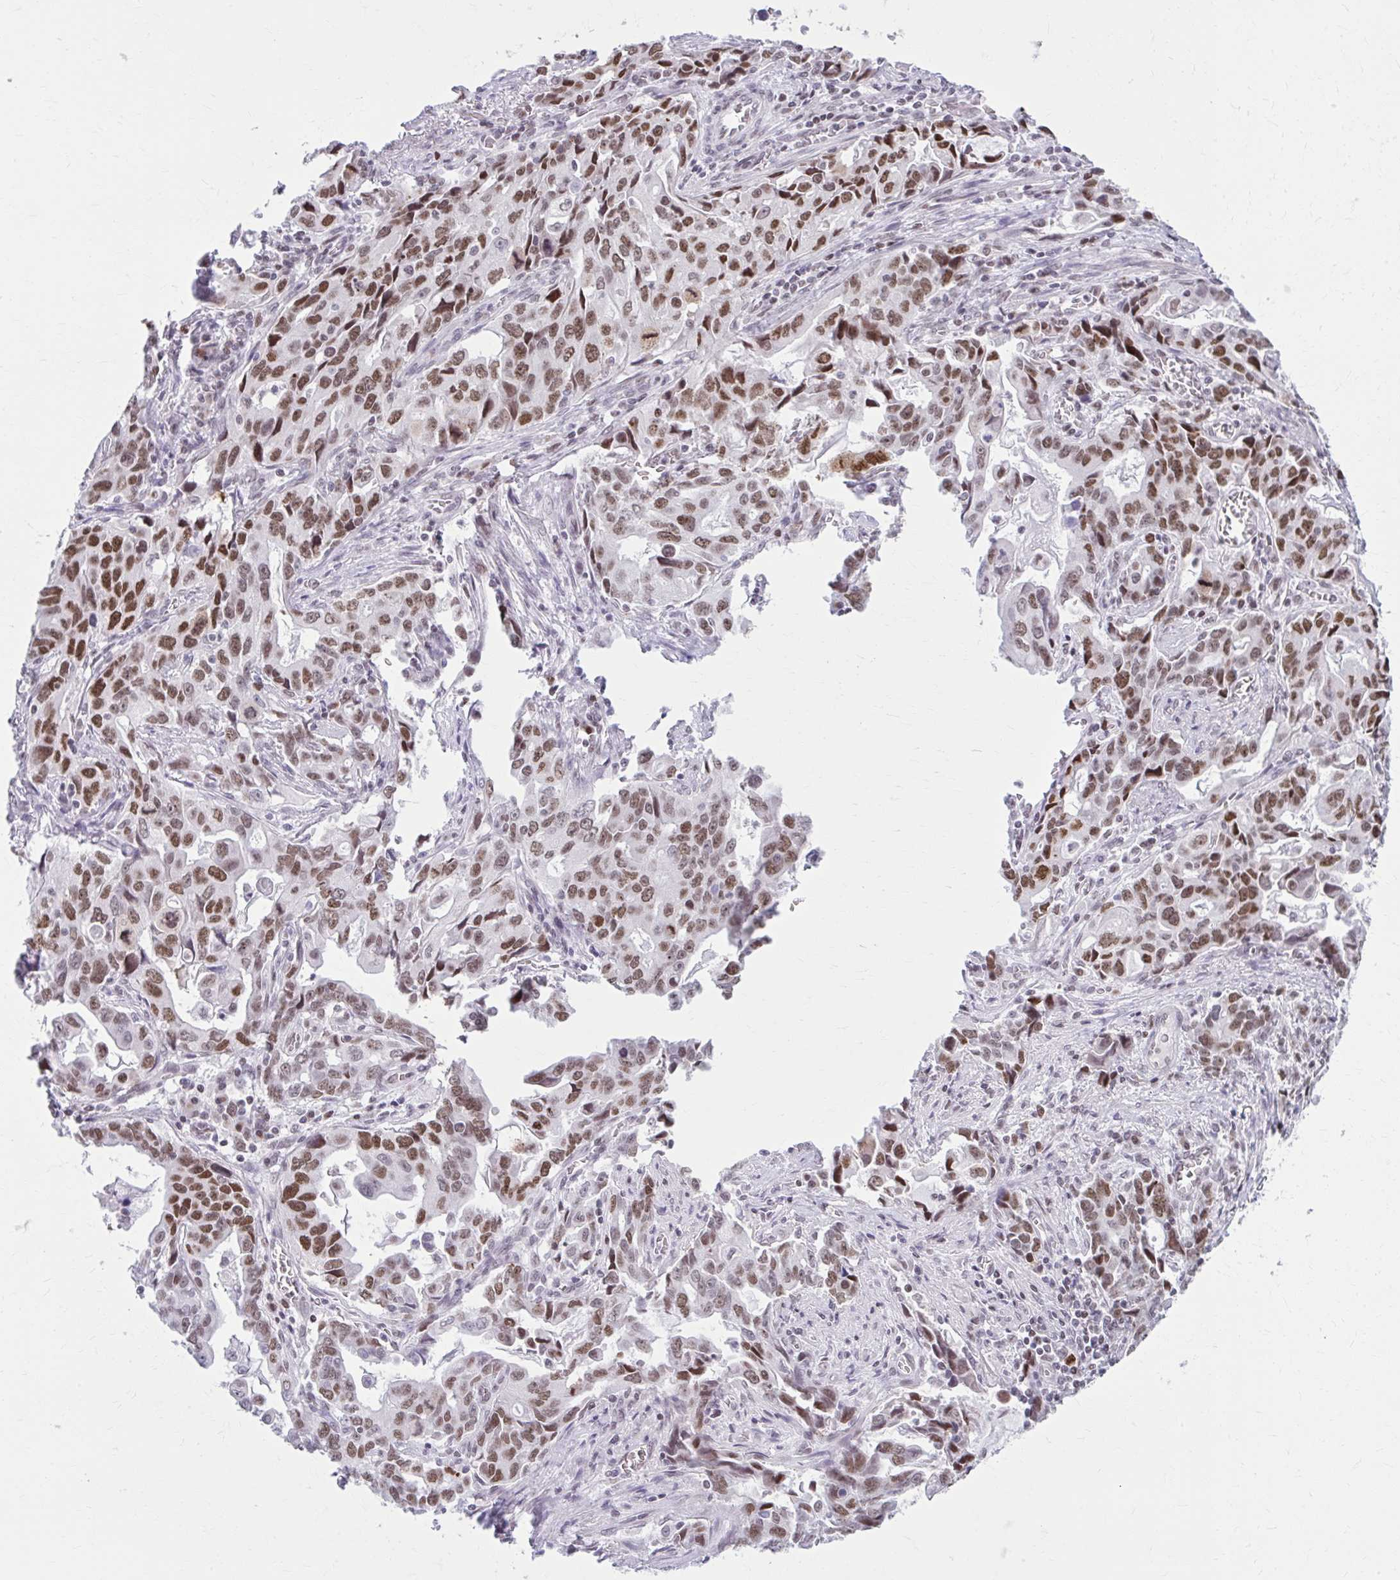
{"staining": {"intensity": "moderate", "quantity": ">75%", "location": "nuclear"}, "tissue": "stomach cancer", "cell_type": "Tumor cells", "image_type": "cancer", "snomed": [{"axis": "morphology", "description": "Adenocarcinoma, NOS"}, {"axis": "topography", "description": "Stomach, upper"}], "caption": "Immunohistochemical staining of human stomach cancer (adenocarcinoma) exhibits moderate nuclear protein staining in approximately >75% of tumor cells. (Stains: DAB (3,3'-diaminobenzidine) in brown, nuclei in blue, Microscopy: brightfield microscopy at high magnification).", "gene": "PABIR1", "patient": {"sex": "male", "age": 85}}